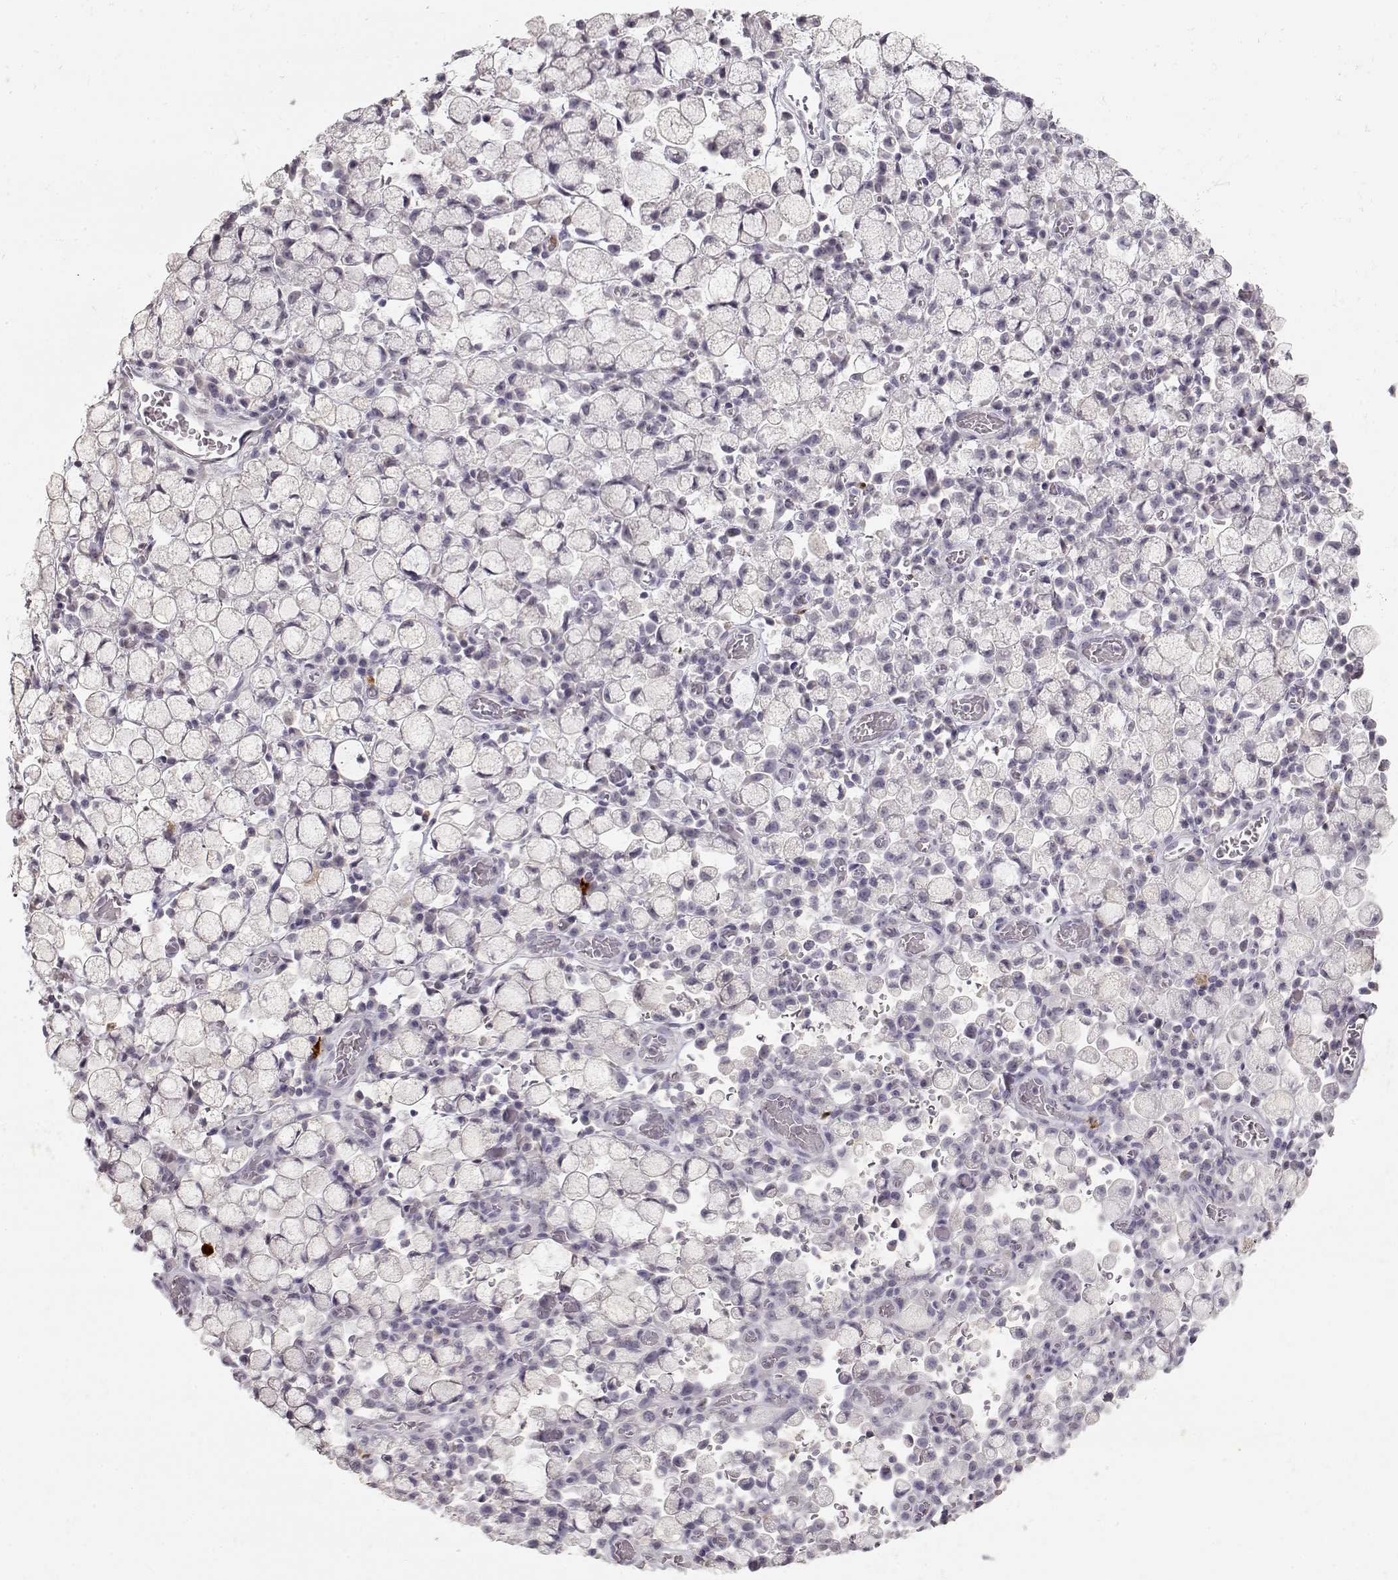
{"staining": {"intensity": "negative", "quantity": "none", "location": "none"}, "tissue": "stomach cancer", "cell_type": "Tumor cells", "image_type": "cancer", "snomed": [{"axis": "morphology", "description": "Adenocarcinoma, NOS"}, {"axis": "topography", "description": "Stomach"}], "caption": "Stomach cancer stained for a protein using immunohistochemistry (IHC) shows no positivity tumor cells.", "gene": "S100B", "patient": {"sex": "male", "age": 58}}